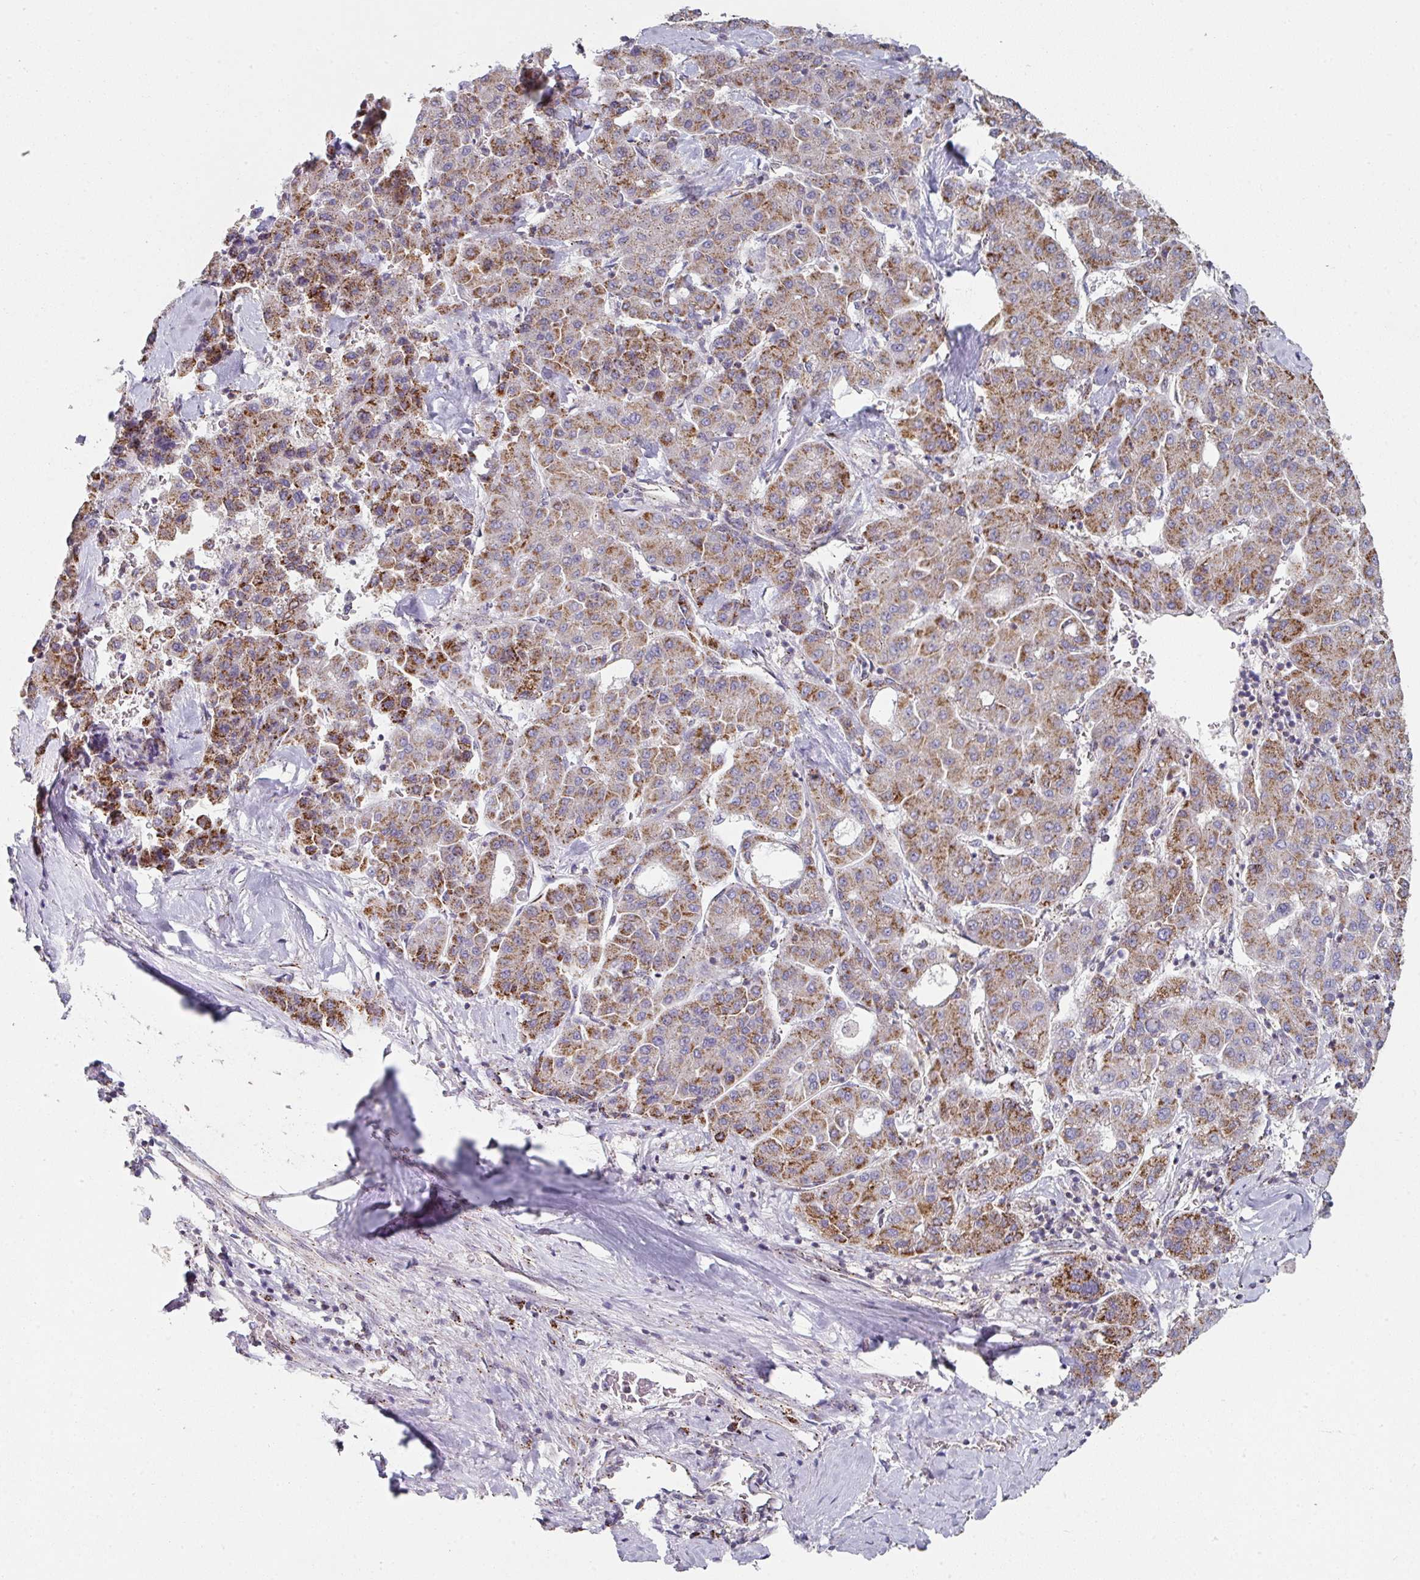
{"staining": {"intensity": "strong", "quantity": "25%-75%", "location": "cytoplasmic/membranous"}, "tissue": "liver cancer", "cell_type": "Tumor cells", "image_type": "cancer", "snomed": [{"axis": "morphology", "description": "Carcinoma, Hepatocellular, NOS"}, {"axis": "topography", "description": "Liver"}], "caption": "Human liver cancer stained with a brown dye reveals strong cytoplasmic/membranous positive positivity in about 25%-75% of tumor cells.", "gene": "CCDC85B", "patient": {"sex": "male", "age": 65}}